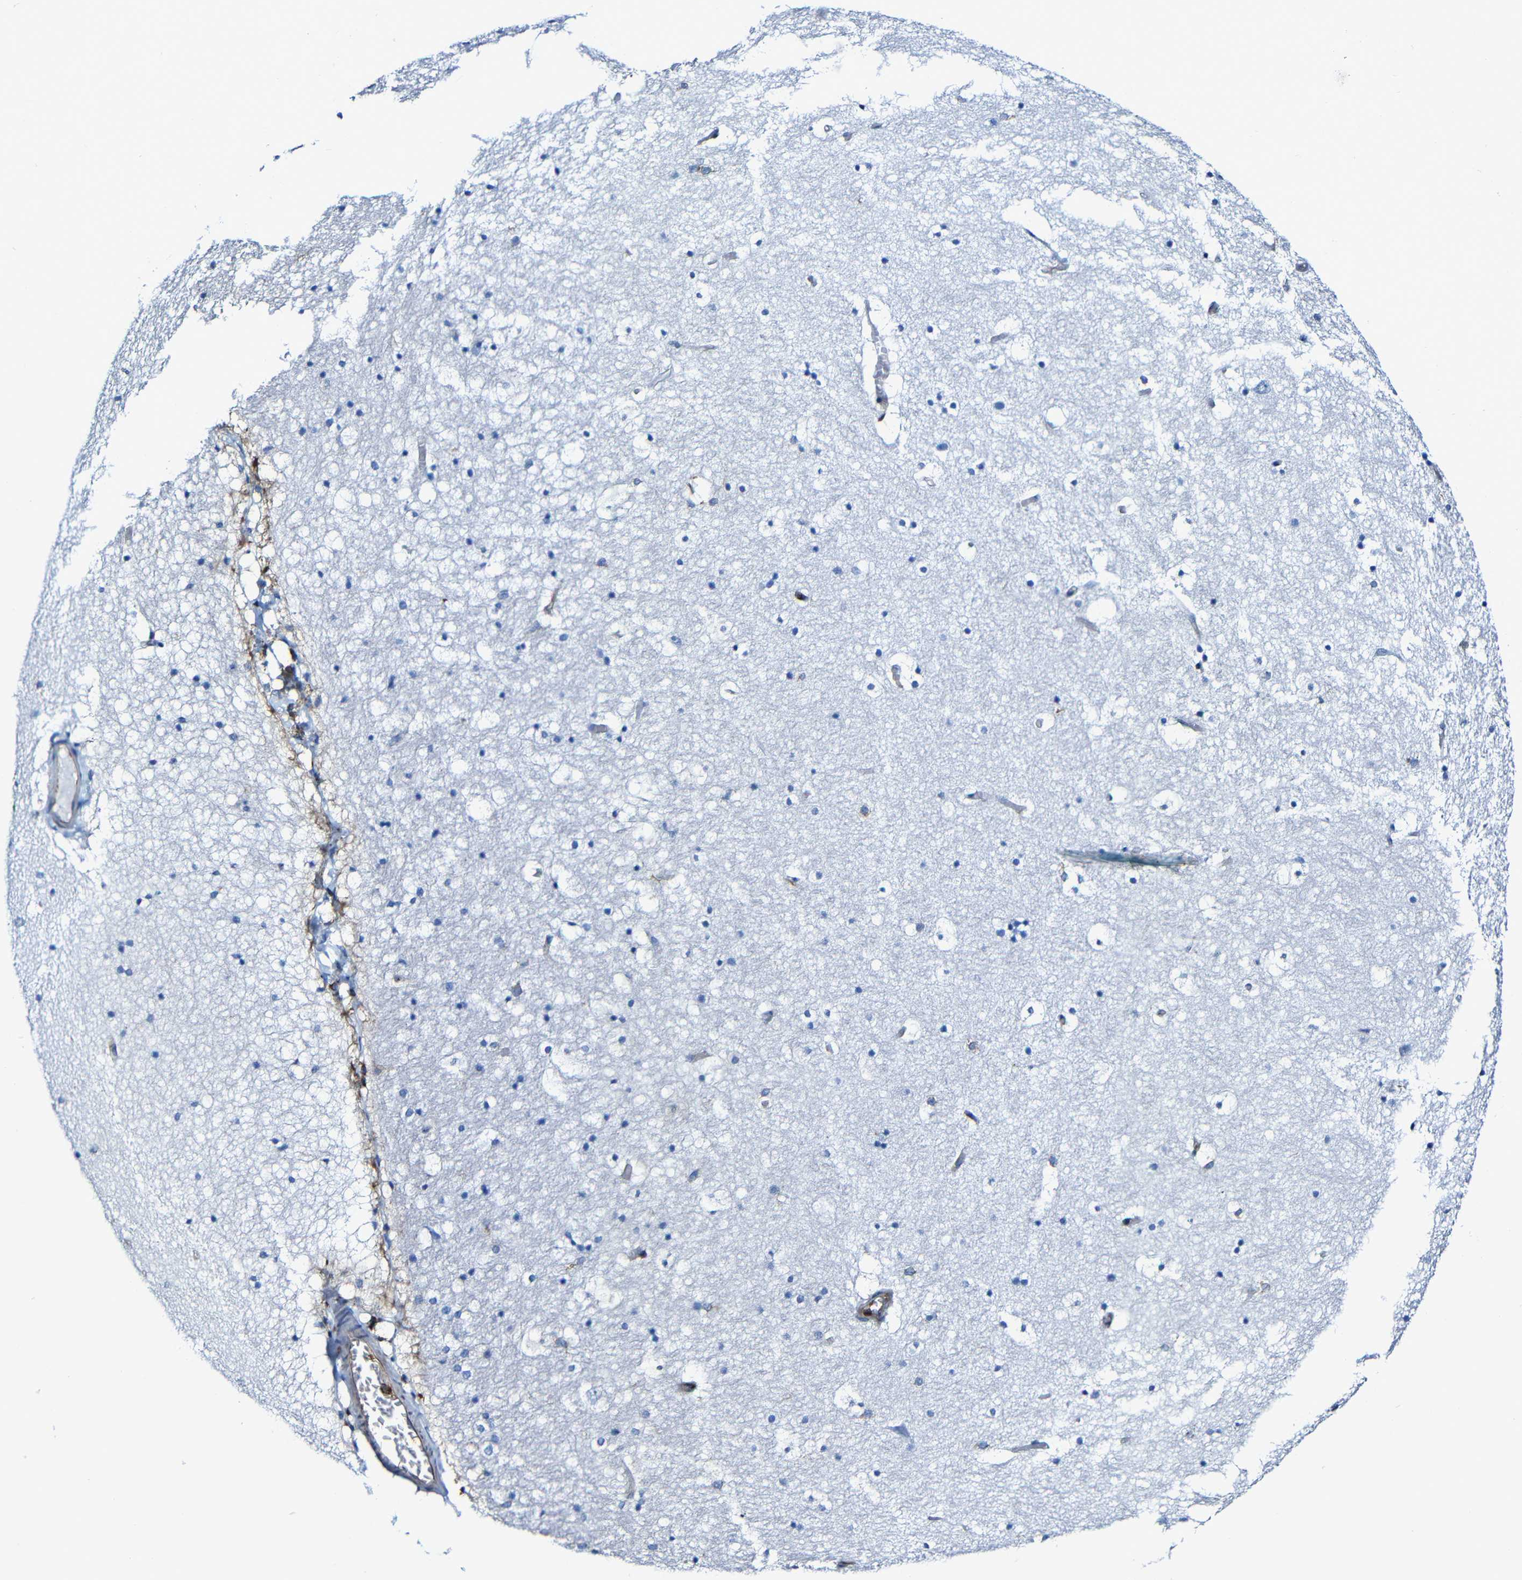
{"staining": {"intensity": "negative", "quantity": "none", "location": "none"}, "tissue": "hippocampus", "cell_type": "Glial cells", "image_type": "normal", "snomed": [{"axis": "morphology", "description": "Normal tissue, NOS"}, {"axis": "topography", "description": "Hippocampus"}], "caption": "Glial cells show no significant expression in benign hippocampus. (Brightfield microscopy of DAB IHC at high magnification).", "gene": "MSN", "patient": {"sex": "male", "age": 45}}